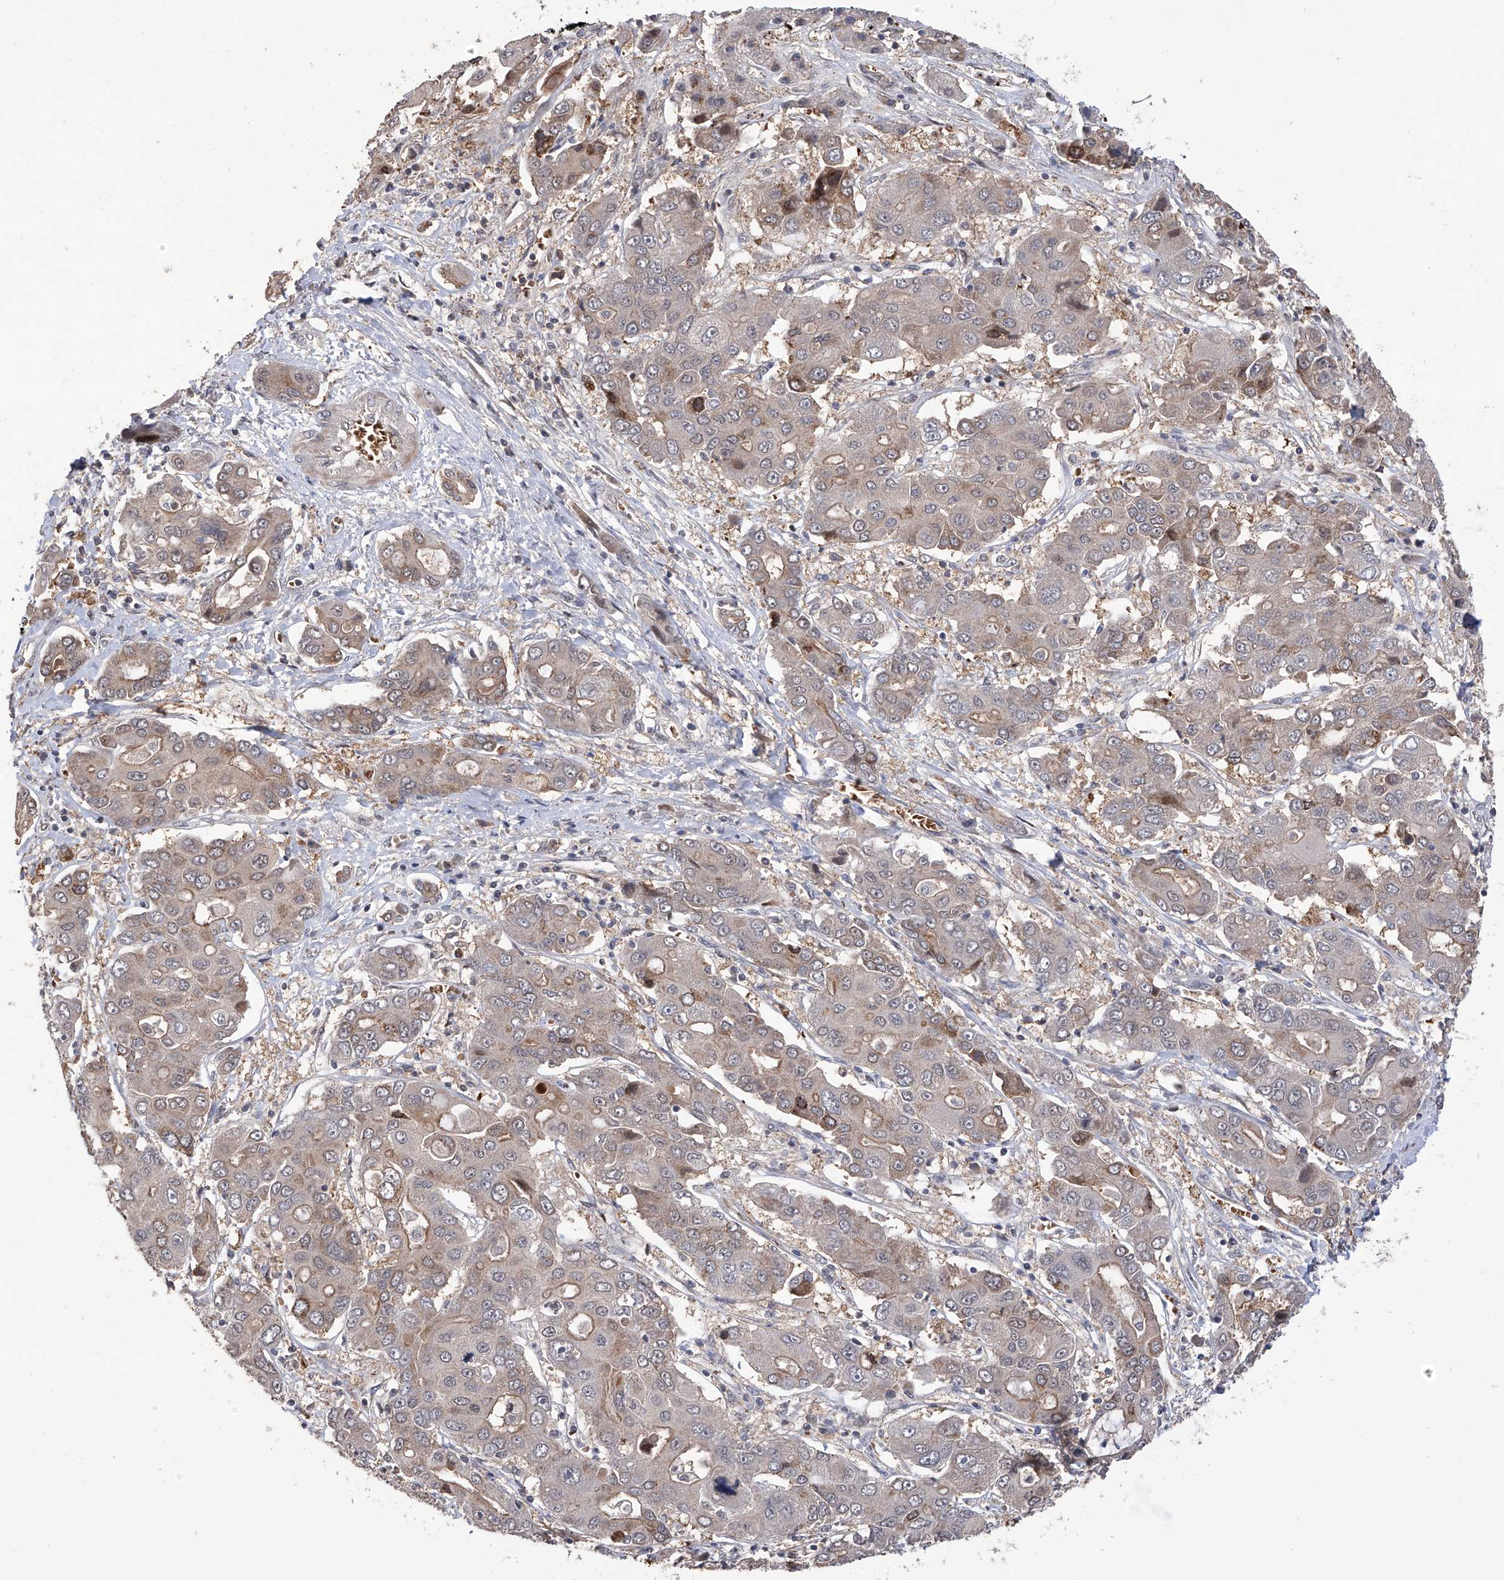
{"staining": {"intensity": "weak", "quantity": "25%-75%", "location": "cytoplasmic/membranous"}, "tissue": "liver cancer", "cell_type": "Tumor cells", "image_type": "cancer", "snomed": [{"axis": "morphology", "description": "Cholangiocarcinoma"}, {"axis": "topography", "description": "Liver"}], "caption": "A low amount of weak cytoplasmic/membranous positivity is present in approximately 25%-75% of tumor cells in liver cholangiocarcinoma tissue.", "gene": "LYSMD4", "patient": {"sex": "male", "age": 67}}